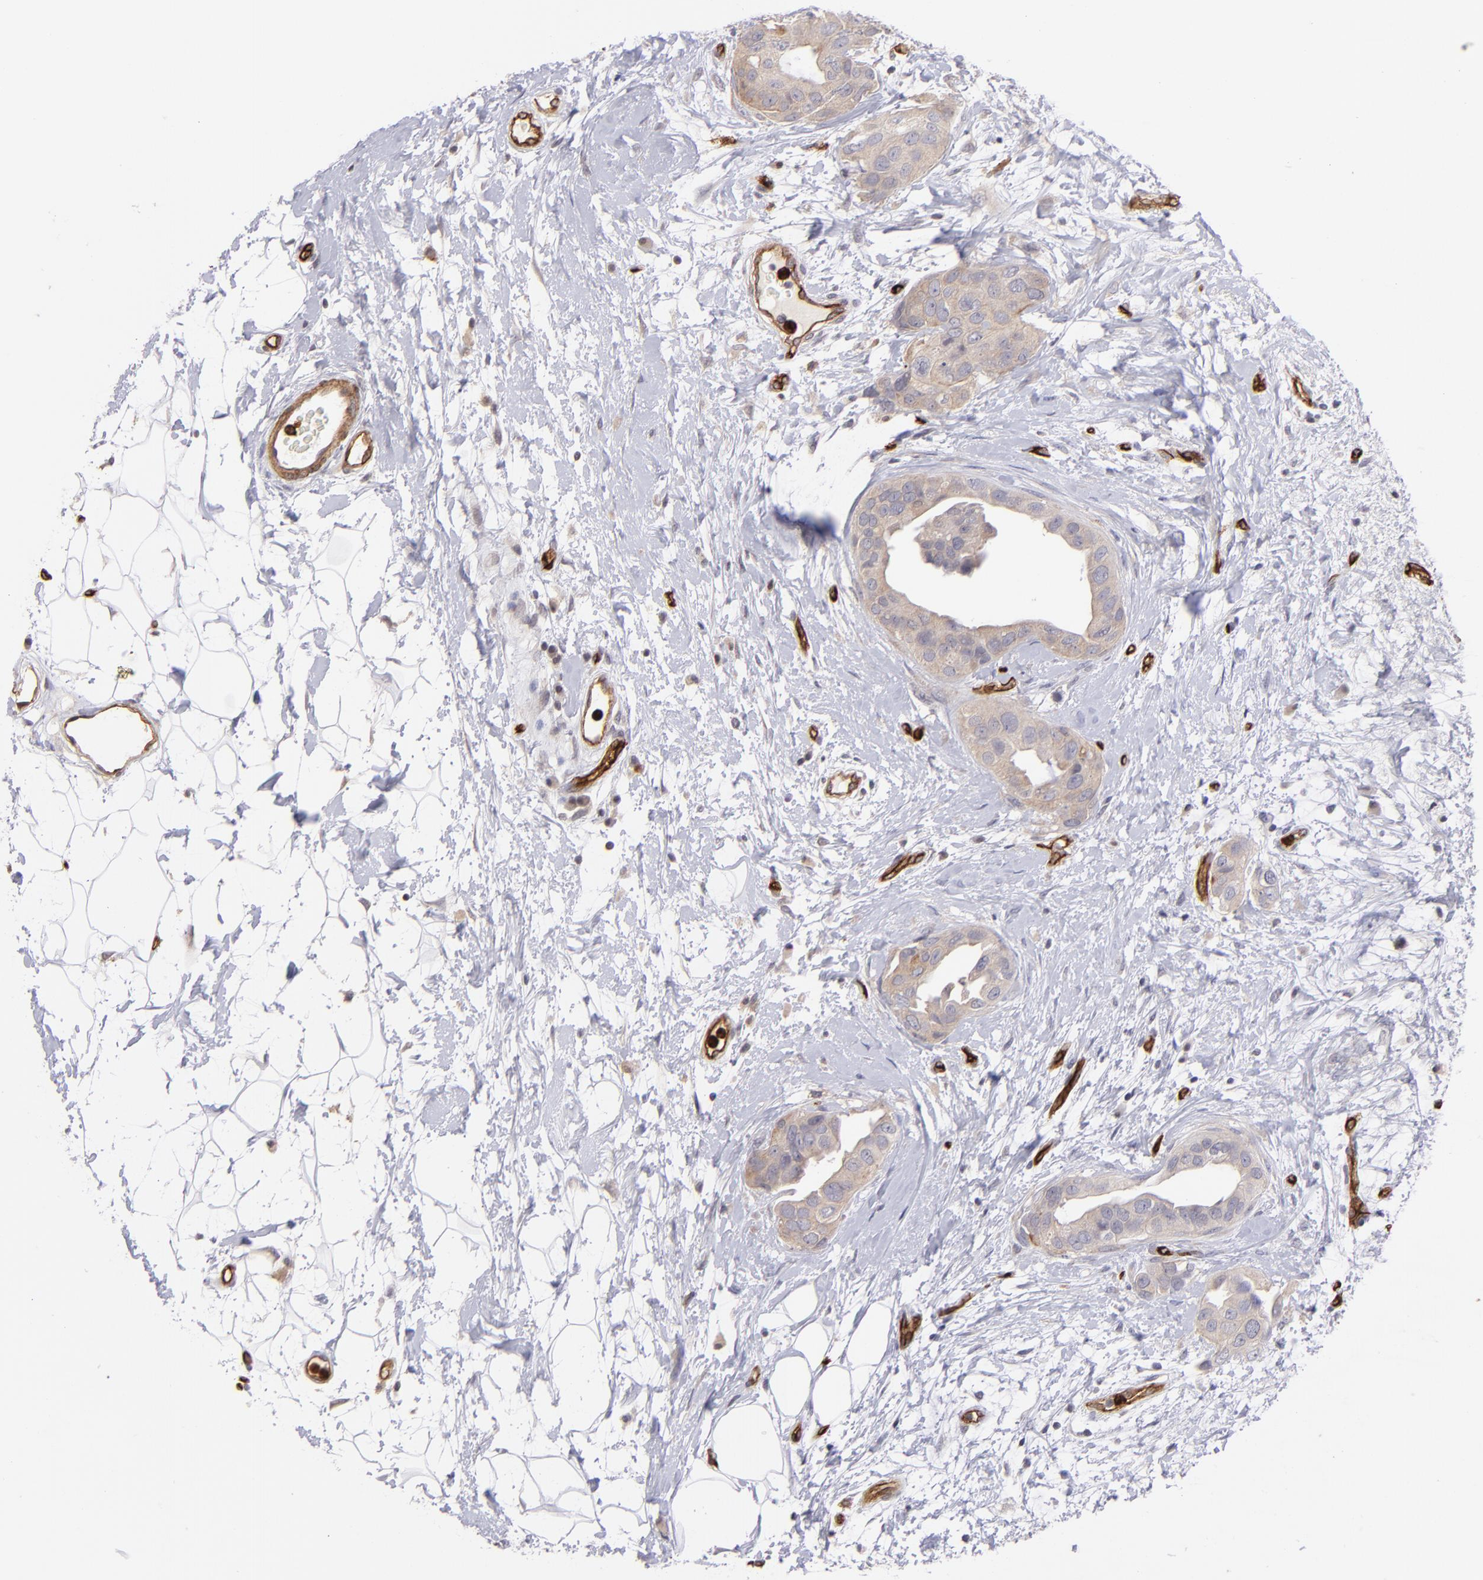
{"staining": {"intensity": "negative", "quantity": "none", "location": "none"}, "tissue": "breast cancer", "cell_type": "Tumor cells", "image_type": "cancer", "snomed": [{"axis": "morphology", "description": "Duct carcinoma"}, {"axis": "topography", "description": "Breast"}], "caption": "IHC of breast intraductal carcinoma demonstrates no expression in tumor cells. (DAB immunohistochemistry with hematoxylin counter stain).", "gene": "DYSF", "patient": {"sex": "female", "age": 40}}